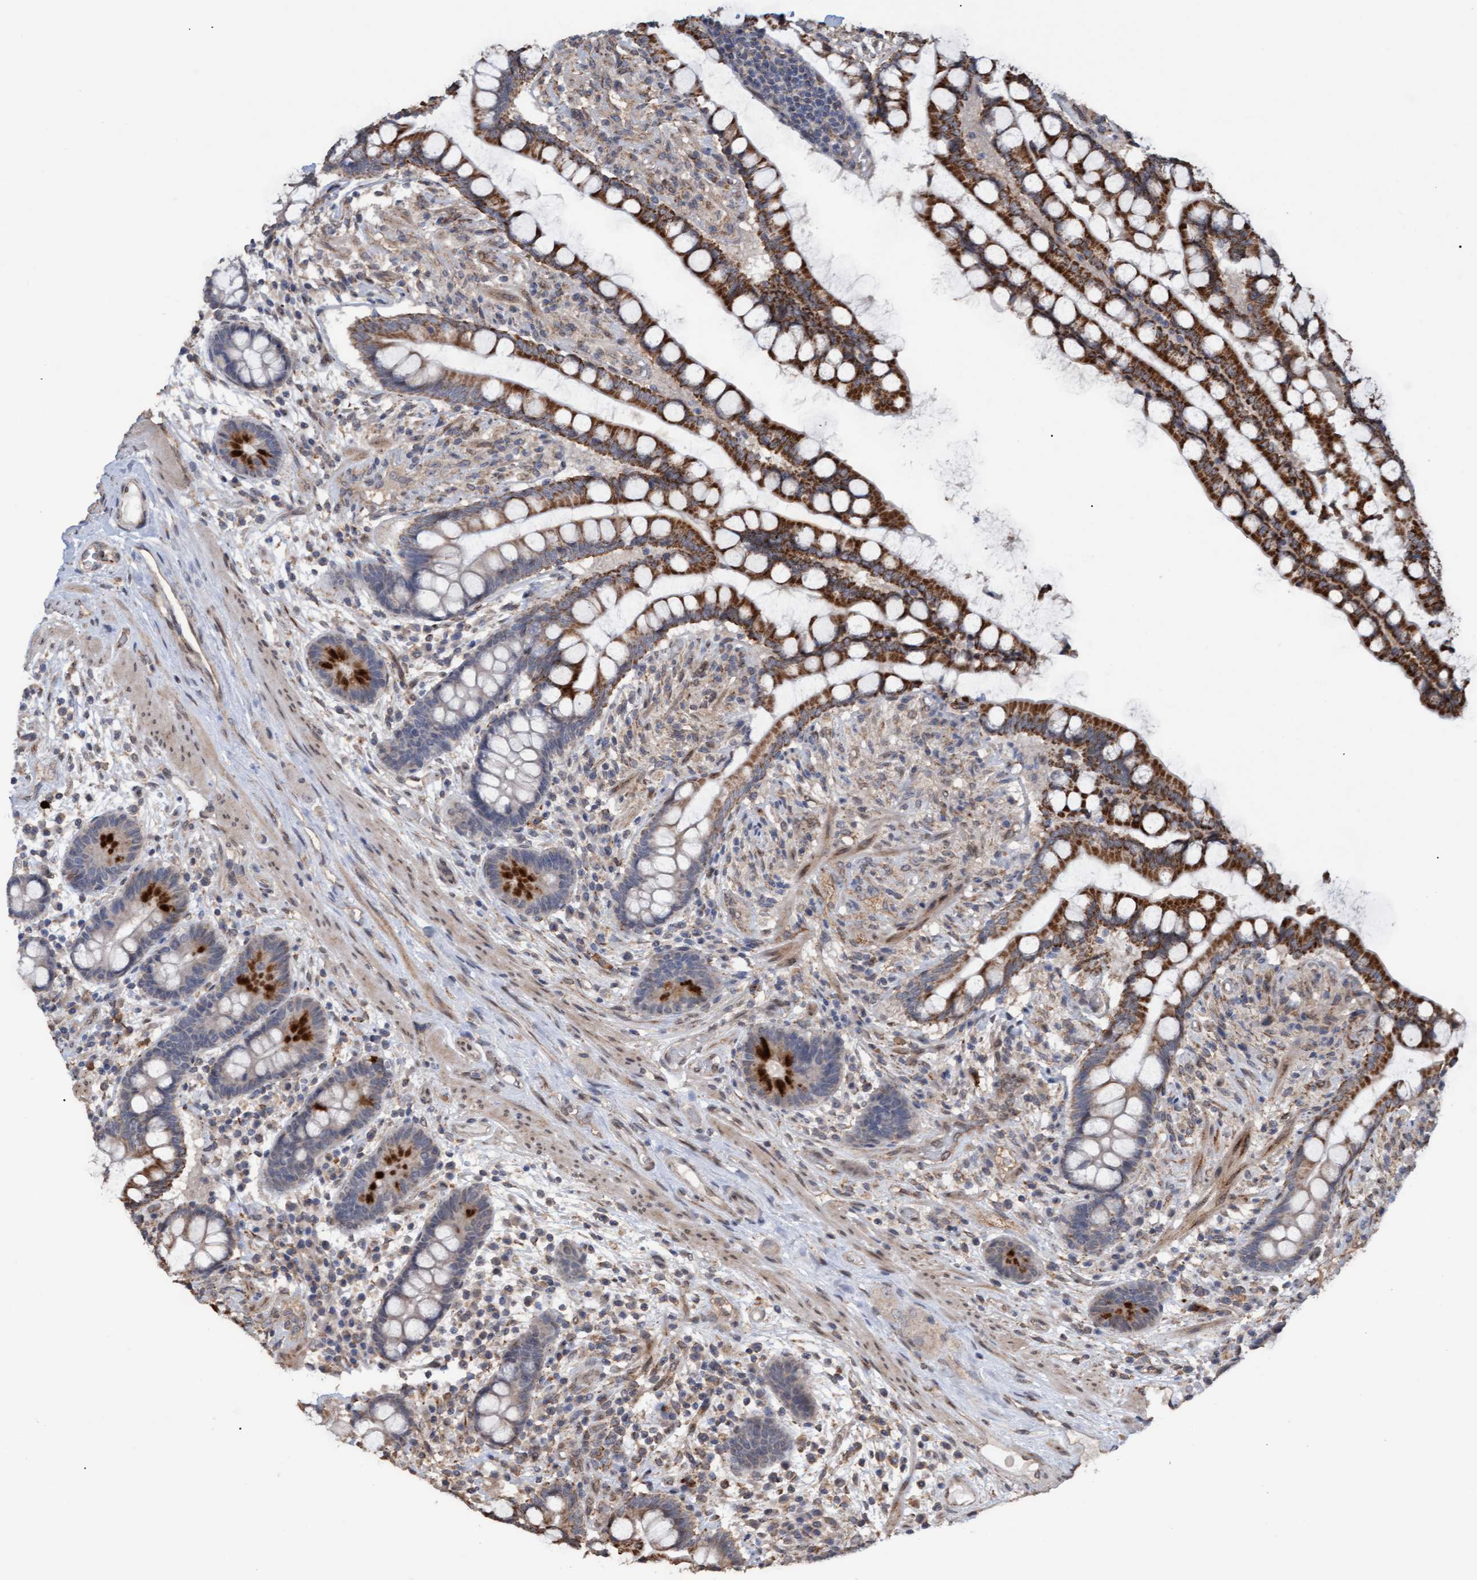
{"staining": {"intensity": "moderate", "quantity": ">75%", "location": "cytoplasmic/membranous"}, "tissue": "colon", "cell_type": "Endothelial cells", "image_type": "normal", "snomed": [{"axis": "morphology", "description": "Normal tissue, NOS"}, {"axis": "topography", "description": "Colon"}], "caption": "This image demonstrates IHC staining of normal human colon, with medium moderate cytoplasmic/membranous positivity in about >75% of endothelial cells.", "gene": "MGLL", "patient": {"sex": "male", "age": 73}}